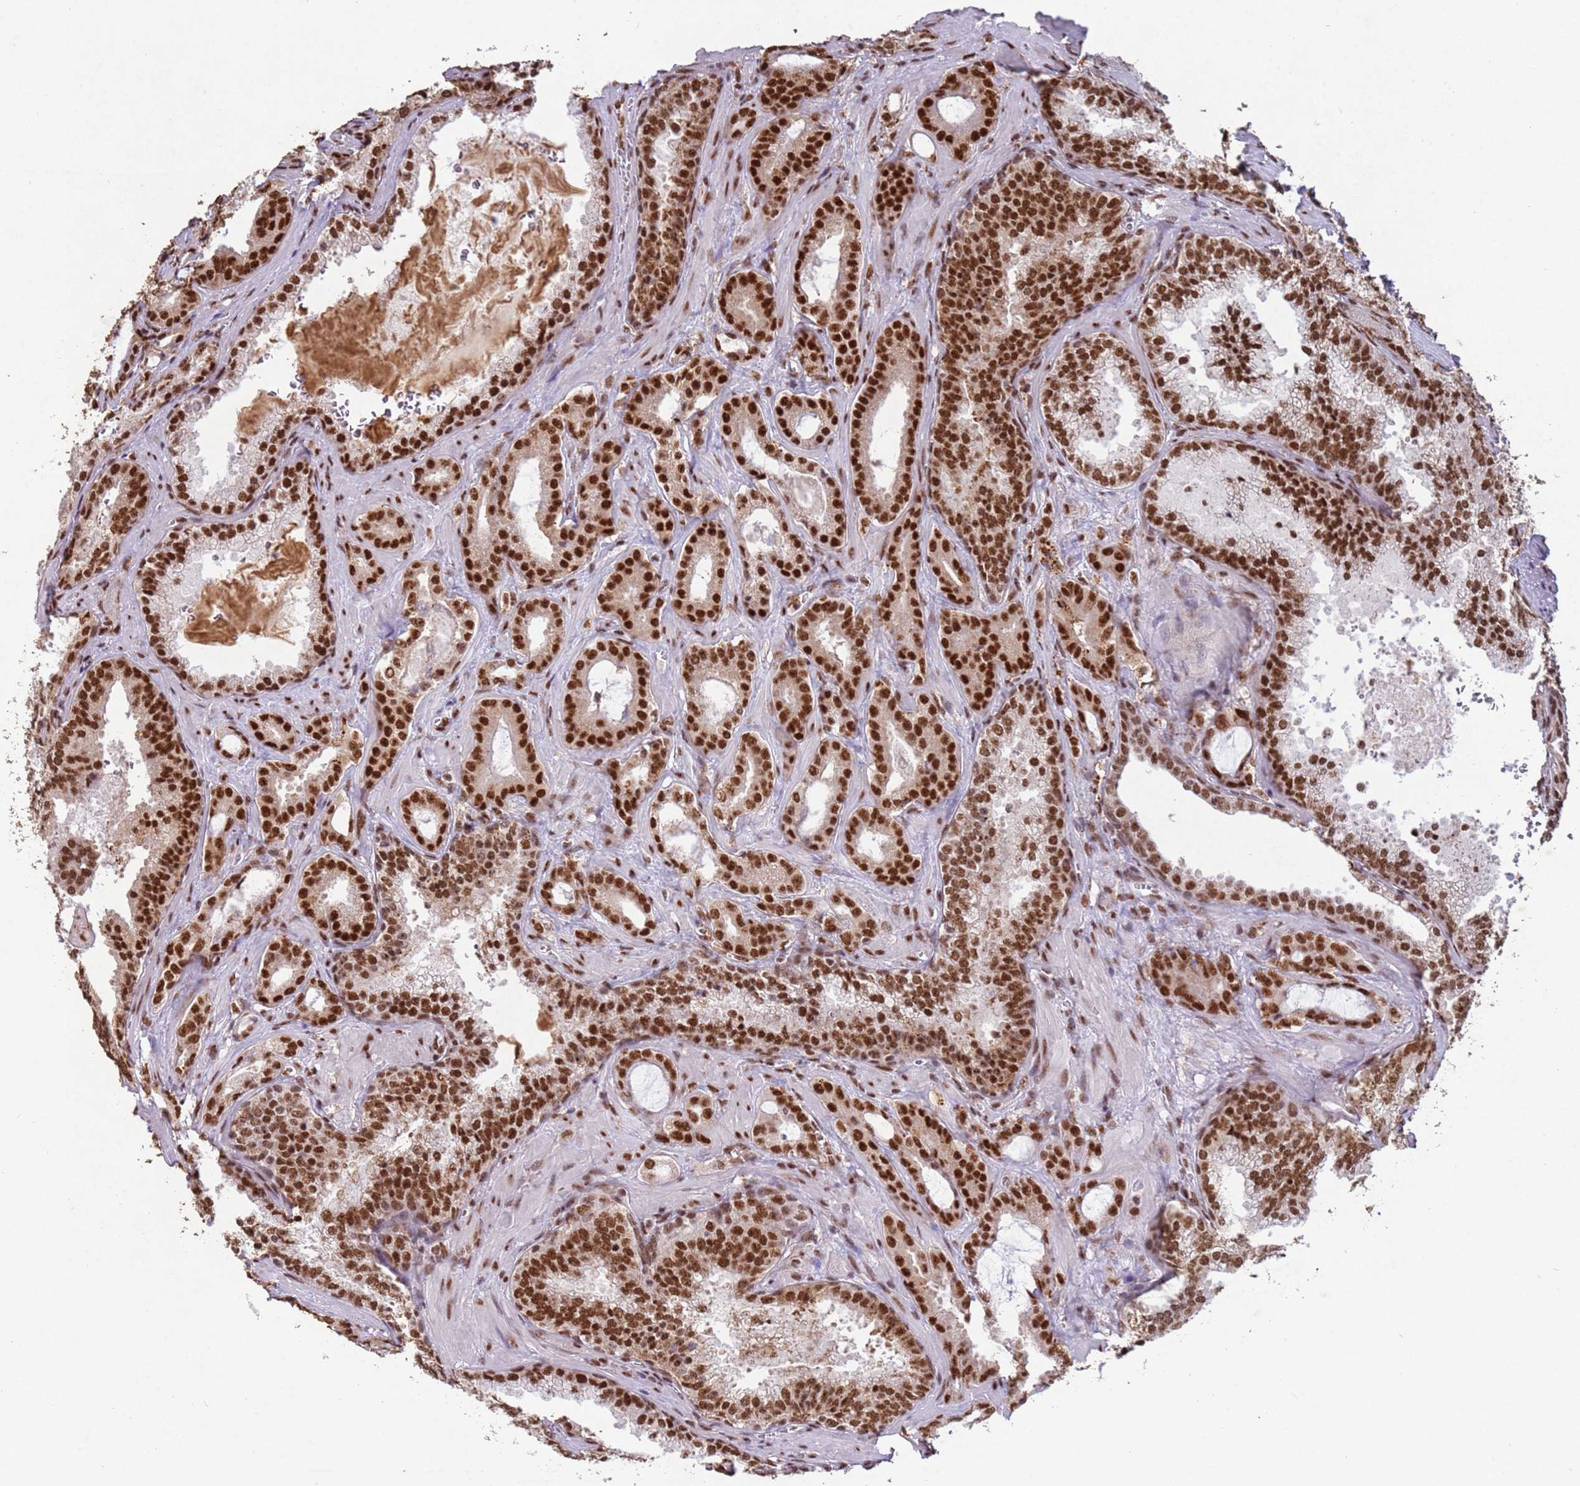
{"staining": {"intensity": "strong", "quantity": ">75%", "location": "nuclear"}, "tissue": "prostate cancer", "cell_type": "Tumor cells", "image_type": "cancer", "snomed": [{"axis": "morphology", "description": "Adenocarcinoma, High grade"}, {"axis": "topography", "description": "Prostate"}], "caption": "There is high levels of strong nuclear staining in tumor cells of prostate adenocarcinoma (high-grade), as demonstrated by immunohistochemical staining (brown color).", "gene": "ESF1", "patient": {"sex": "male", "age": 72}}